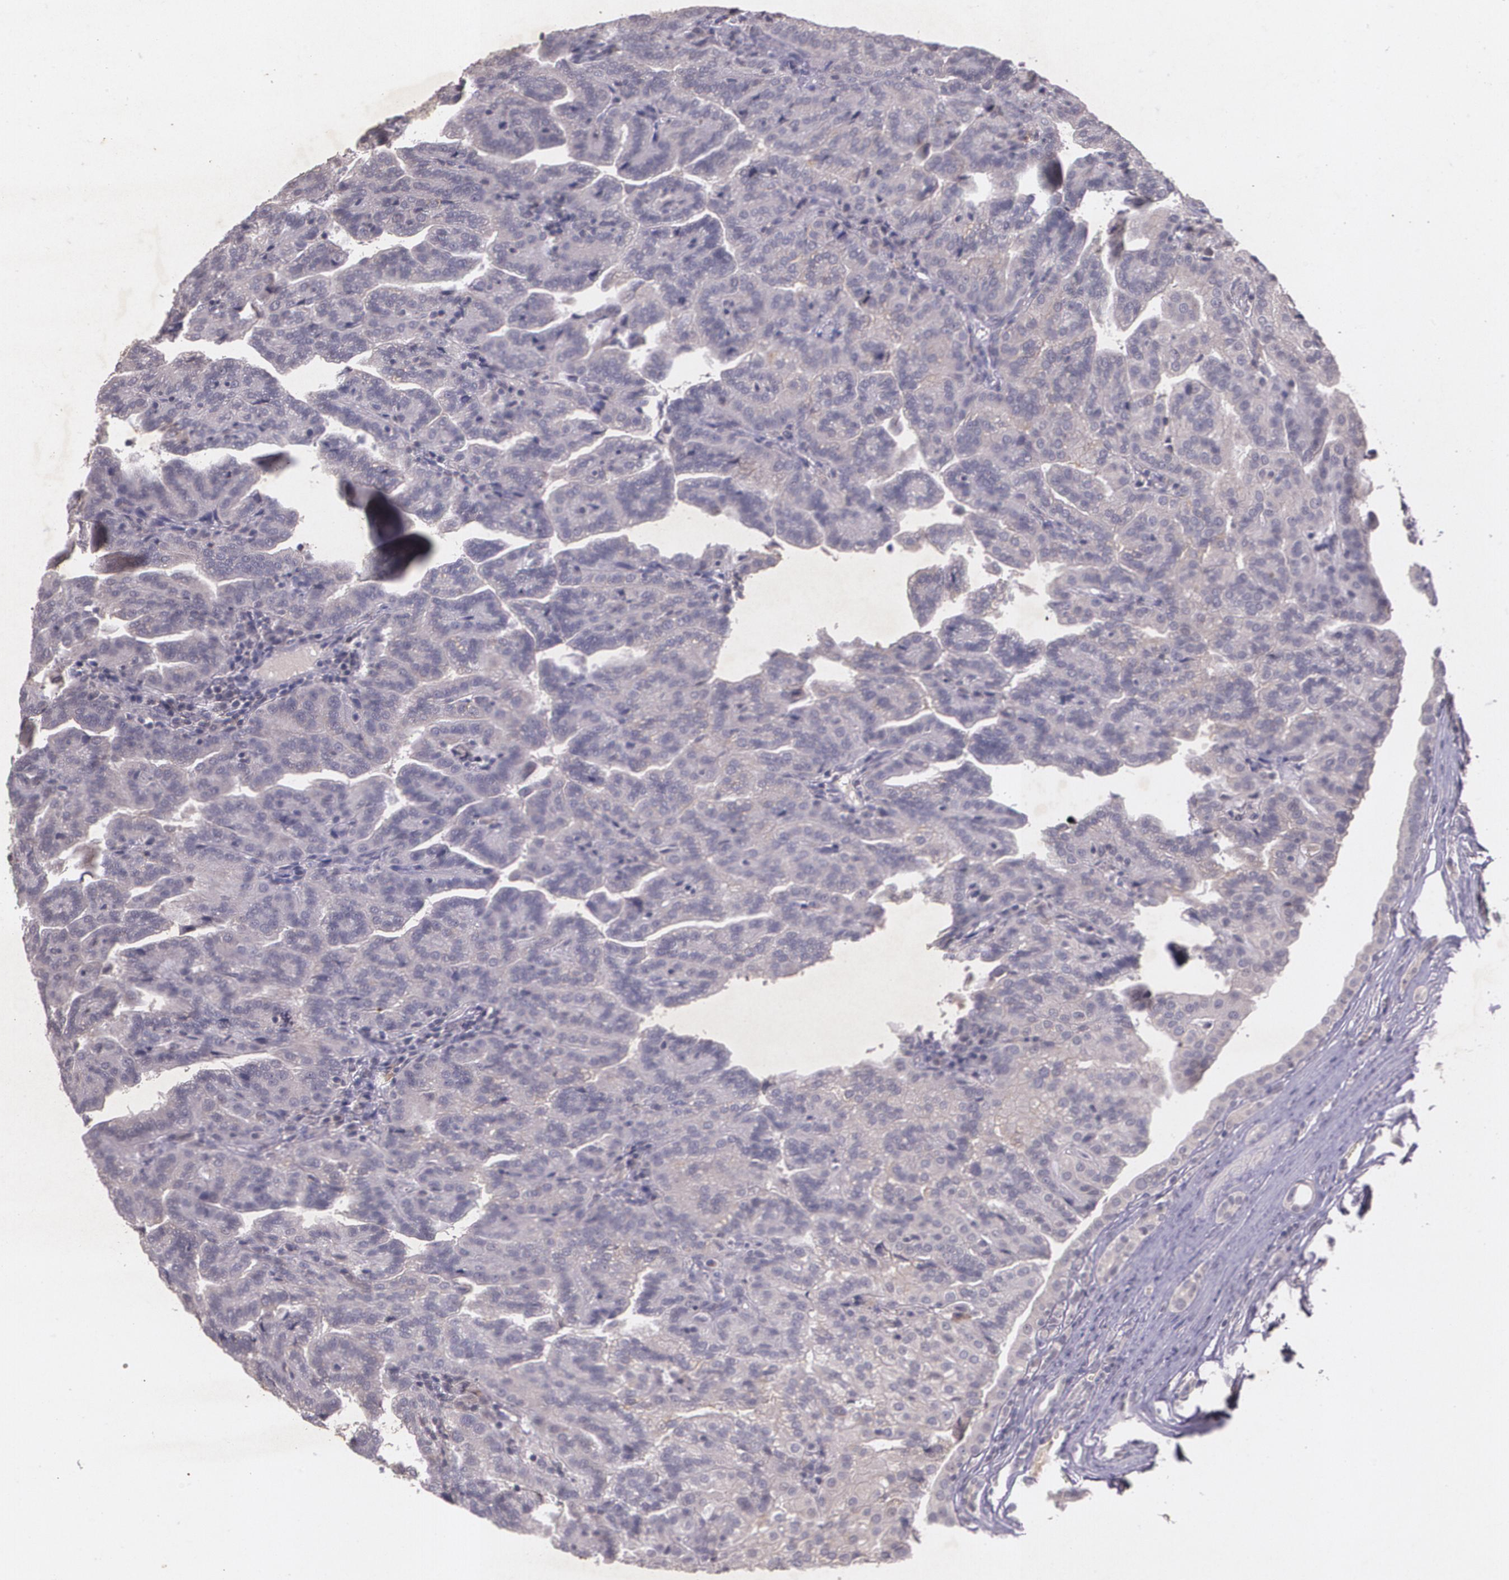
{"staining": {"intensity": "weak", "quantity": ">75%", "location": "cytoplasmic/membranous"}, "tissue": "renal cancer", "cell_type": "Tumor cells", "image_type": "cancer", "snomed": [{"axis": "morphology", "description": "Adenocarcinoma, NOS"}, {"axis": "topography", "description": "Kidney"}], "caption": "Immunohistochemical staining of human renal adenocarcinoma displays low levels of weak cytoplasmic/membranous expression in about >75% of tumor cells. (Stains: DAB (3,3'-diaminobenzidine) in brown, nuclei in blue, Microscopy: brightfield microscopy at high magnification).", "gene": "TM4SF1", "patient": {"sex": "male", "age": 61}}